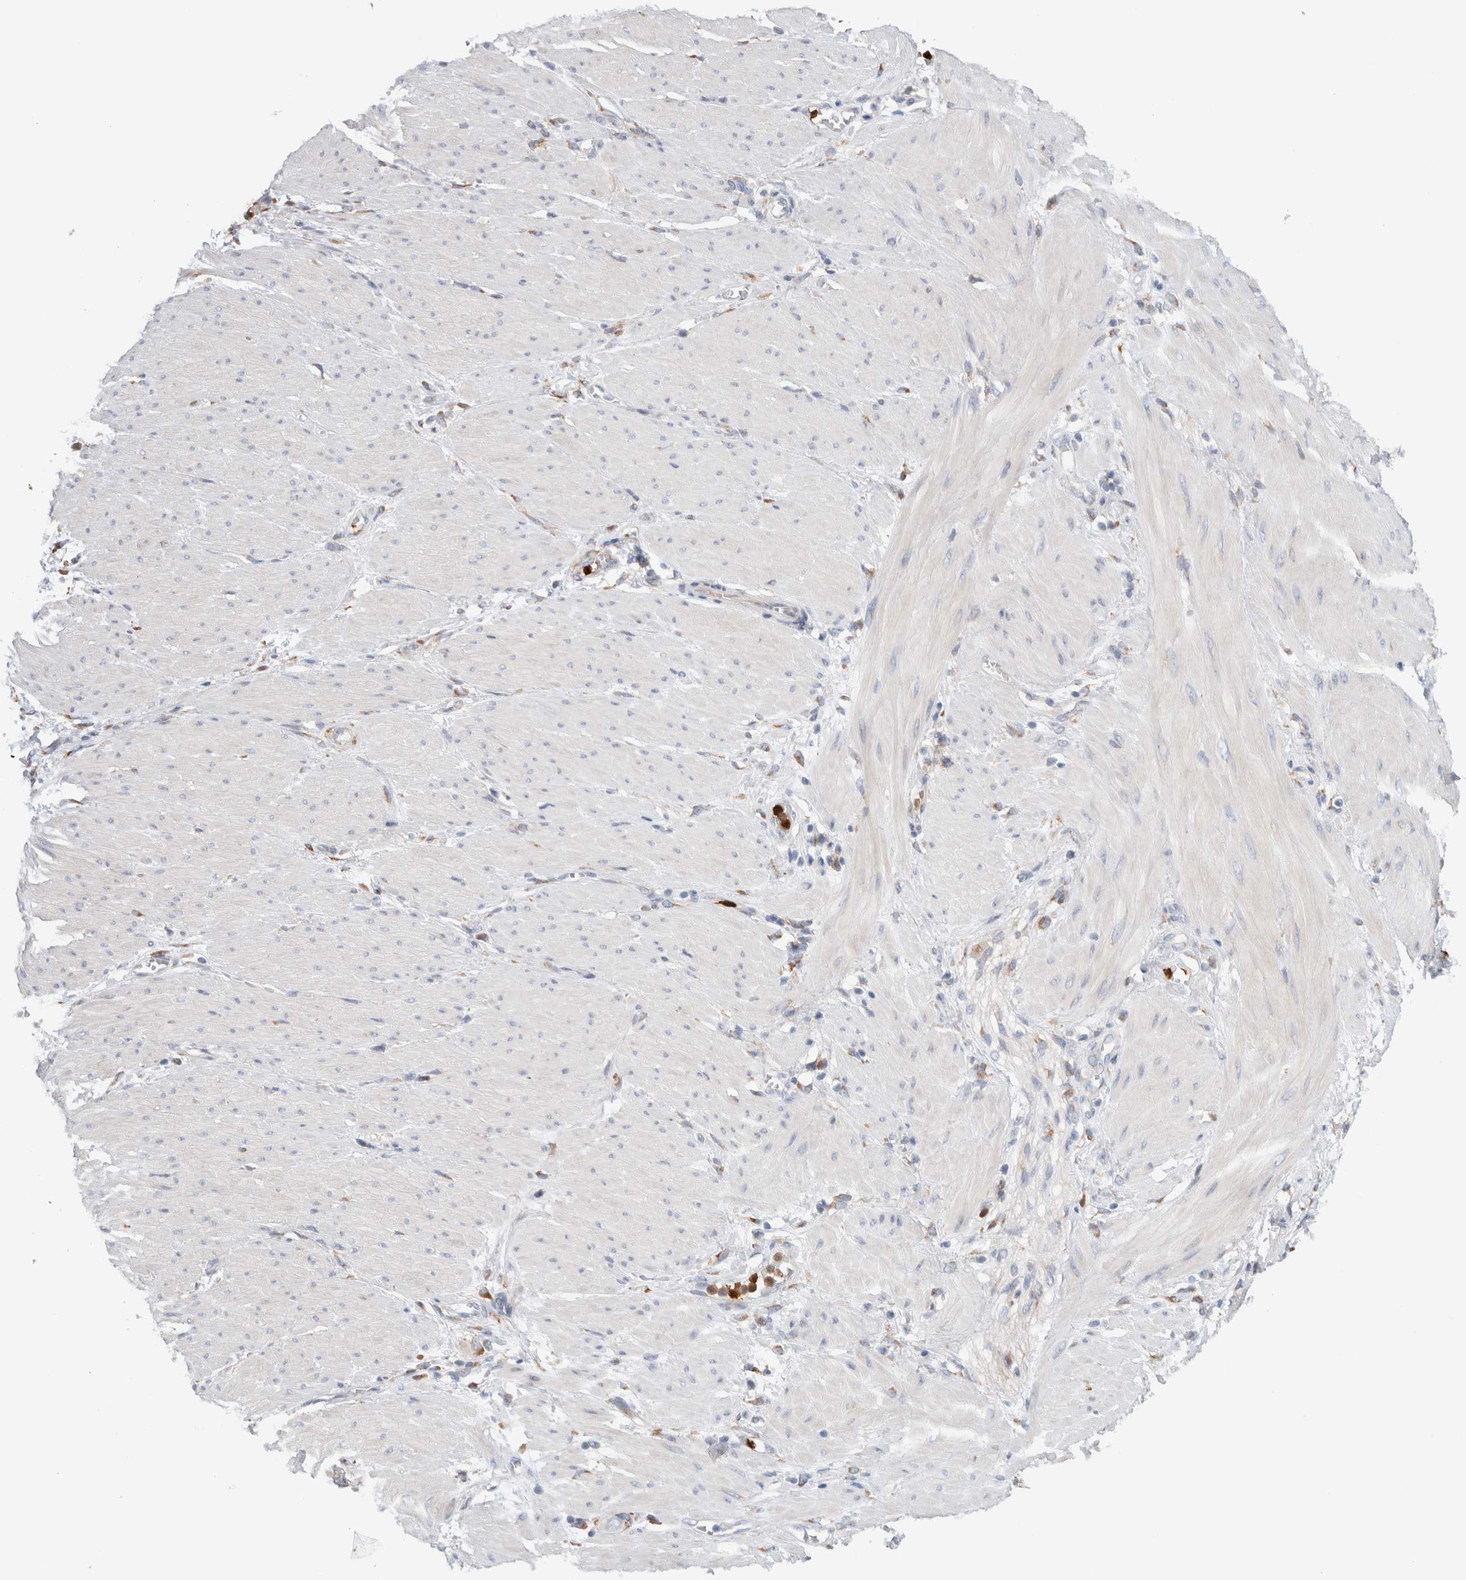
{"staining": {"intensity": "negative", "quantity": "none", "location": "none"}, "tissue": "stomach cancer", "cell_type": "Tumor cells", "image_type": "cancer", "snomed": [{"axis": "morphology", "description": "Adenocarcinoma, NOS"}, {"axis": "topography", "description": "Stomach"}, {"axis": "topography", "description": "Stomach, lower"}], "caption": "The micrograph shows no significant expression in tumor cells of adenocarcinoma (stomach).", "gene": "P4HA1", "patient": {"sex": "female", "age": 48}}